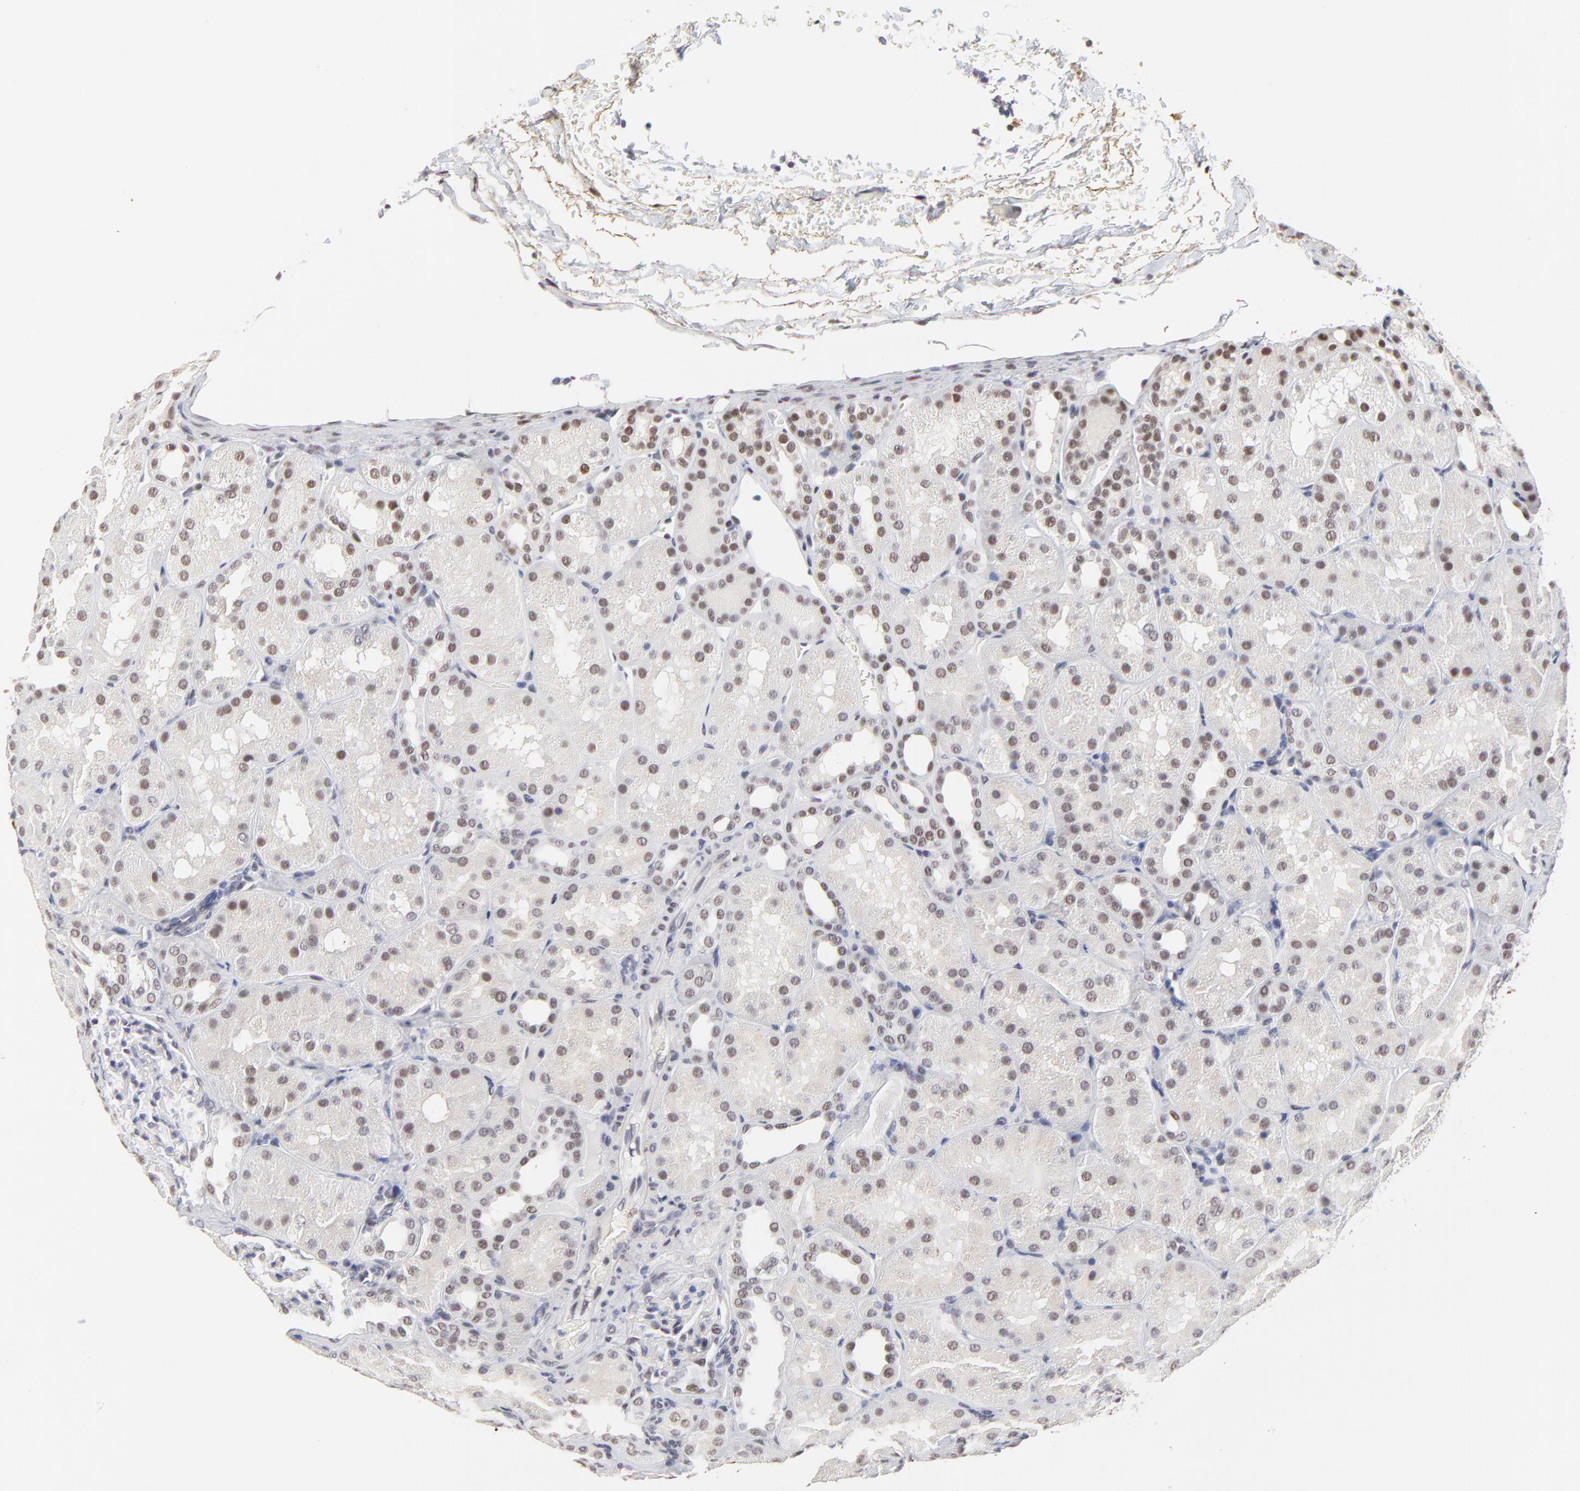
{"staining": {"intensity": "weak", "quantity": "25%-75%", "location": "nuclear"}, "tissue": "kidney", "cell_type": "Cells in glomeruli", "image_type": "normal", "snomed": [{"axis": "morphology", "description": "Normal tissue, NOS"}, {"axis": "topography", "description": "Kidney"}], "caption": "This photomicrograph demonstrates normal kidney stained with immunohistochemistry to label a protein in brown. The nuclear of cells in glomeruli show weak positivity for the protein. Nuclei are counter-stained blue.", "gene": "OGFOD1", "patient": {"sex": "male", "age": 28}}